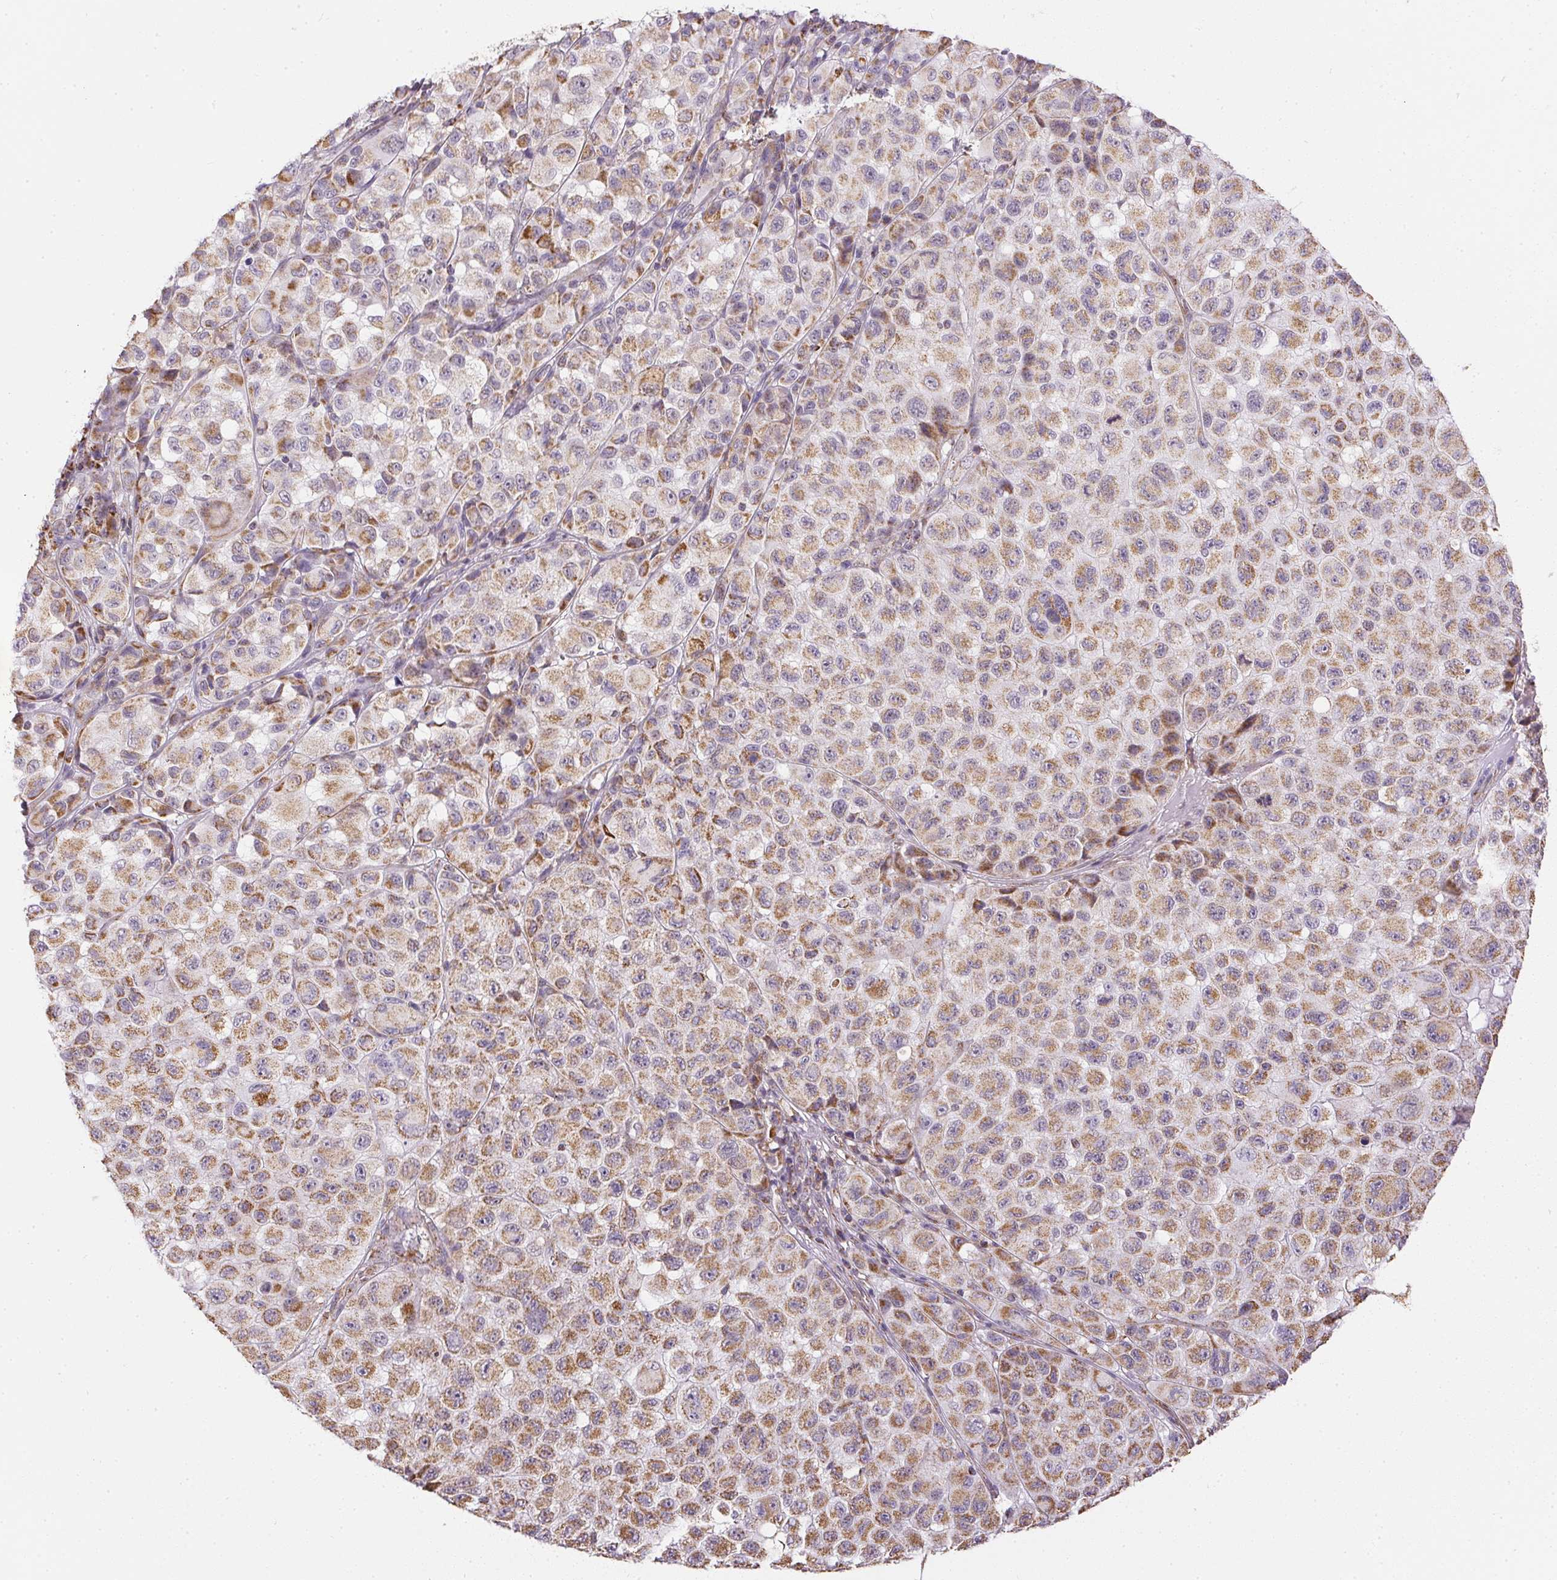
{"staining": {"intensity": "moderate", "quantity": ">75%", "location": "cytoplasmic/membranous"}, "tissue": "melanoma", "cell_type": "Tumor cells", "image_type": "cancer", "snomed": [{"axis": "morphology", "description": "Malignant melanoma, NOS"}, {"axis": "topography", "description": "Skin"}], "caption": "Immunohistochemical staining of malignant melanoma reveals moderate cytoplasmic/membranous protein staining in about >75% of tumor cells. Nuclei are stained in blue.", "gene": "MAPK11", "patient": {"sex": "male", "age": 93}}